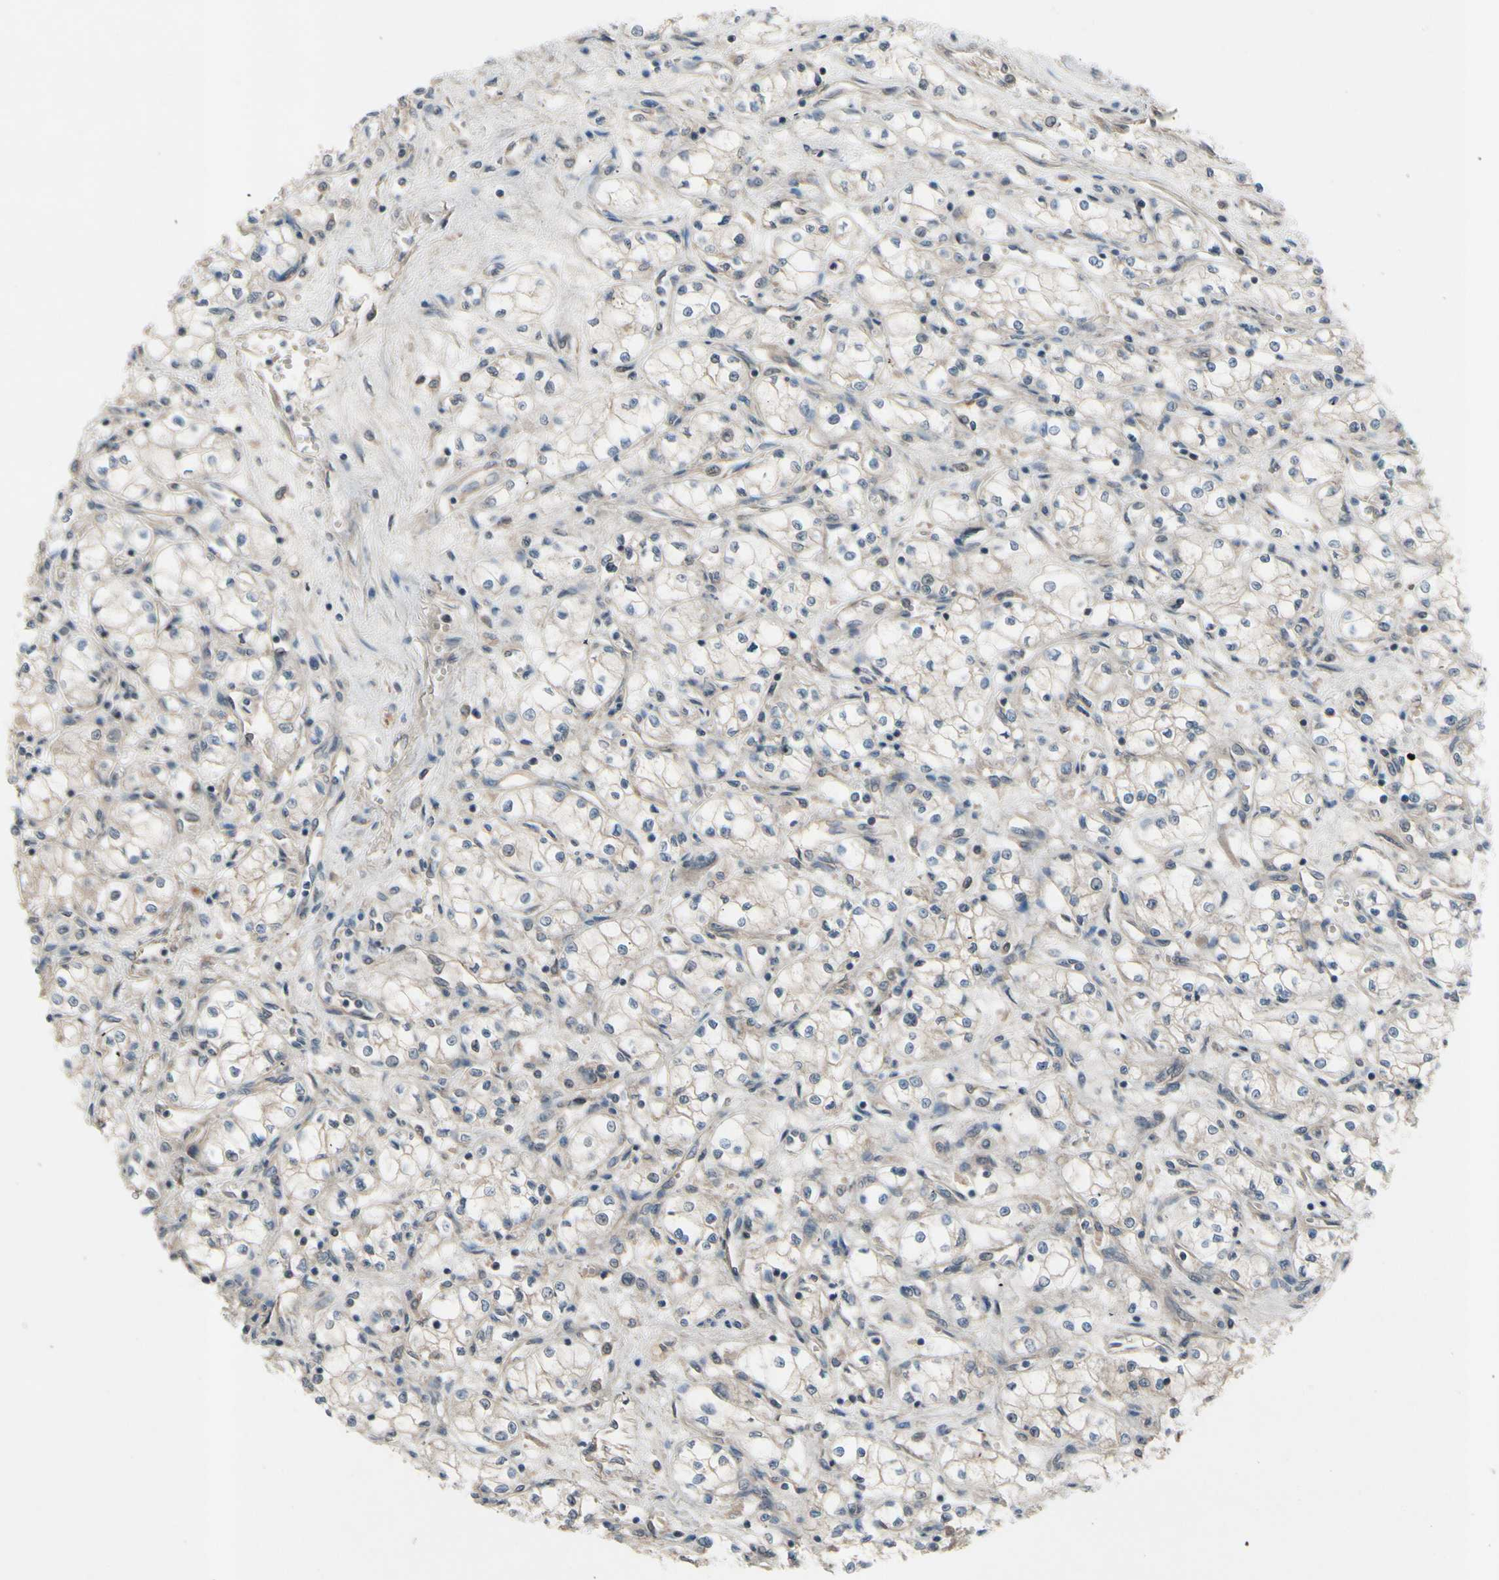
{"staining": {"intensity": "weak", "quantity": "<25%", "location": "cytoplasmic/membranous"}, "tissue": "renal cancer", "cell_type": "Tumor cells", "image_type": "cancer", "snomed": [{"axis": "morphology", "description": "Normal tissue, NOS"}, {"axis": "morphology", "description": "Adenocarcinoma, NOS"}, {"axis": "topography", "description": "Kidney"}], "caption": "DAB (3,3'-diaminobenzidine) immunohistochemical staining of human renal adenocarcinoma reveals no significant expression in tumor cells. (DAB (3,3'-diaminobenzidine) immunohistochemistry (IHC) with hematoxylin counter stain).", "gene": "ICAM5", "patient": {"sex": "male", "age": 59}}